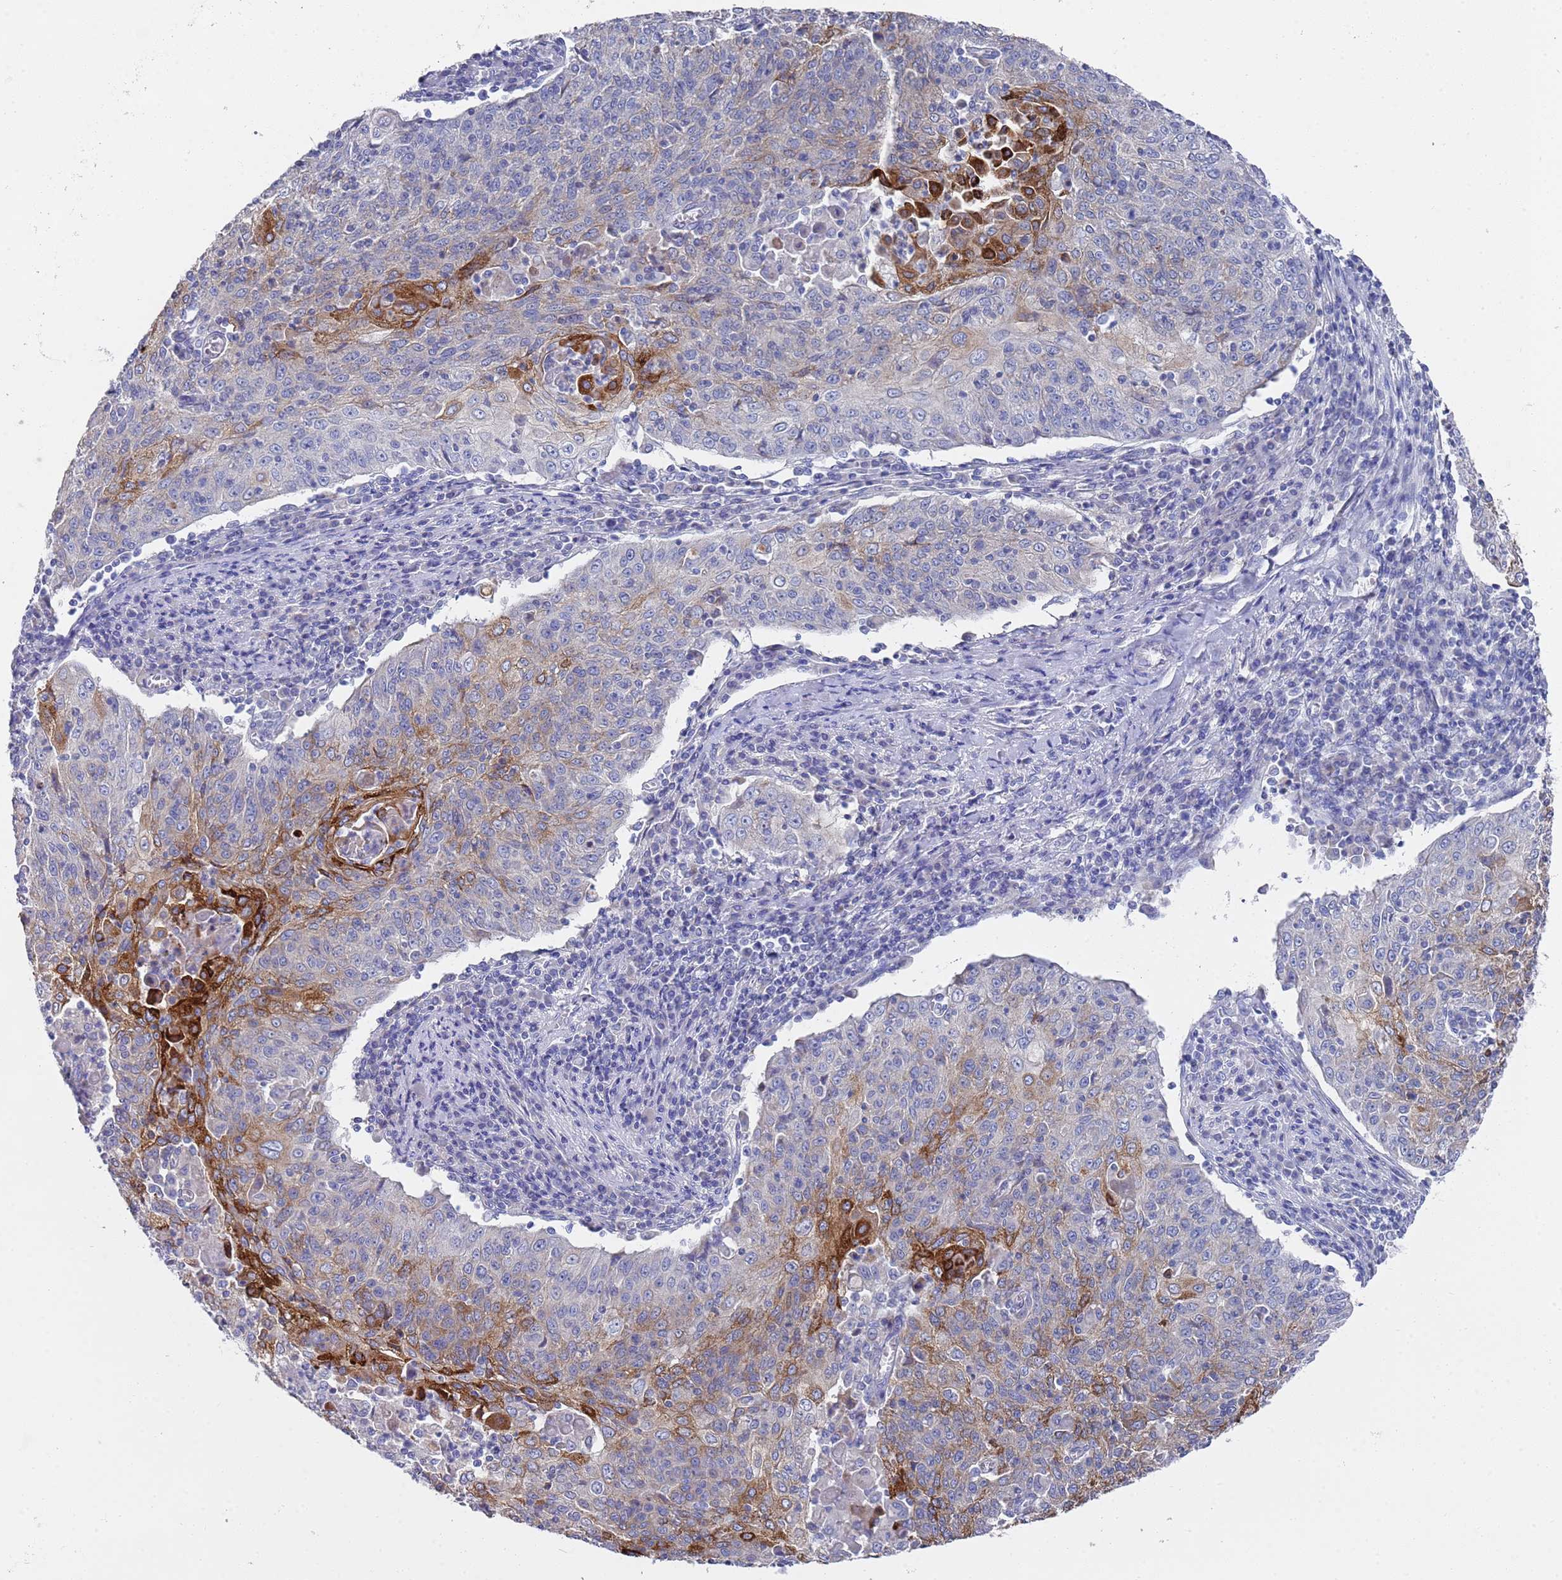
{"staining": {"intensity": "strong", "quantity": "<25%", "location": "cytoplasmic/membranous"}, "tissue": "cervical cancer", "cell_type": "Tumor cells", "image_type": "cancer", "snomed": [{"axis": "morphology", "description": "Squamous cell carcinoma, NOS"}, {"axis": "topography", "description": "Cervix"}], "caption": "Squamous cell carcinoma (cervical) was stained to show a protein in brown. There is medium levels of strong cytoplasmic/membranous positivity in approximately <25% of tumor cells.", "gene": "SCAPER", "patient": {"sex": "female", "age": 48}}